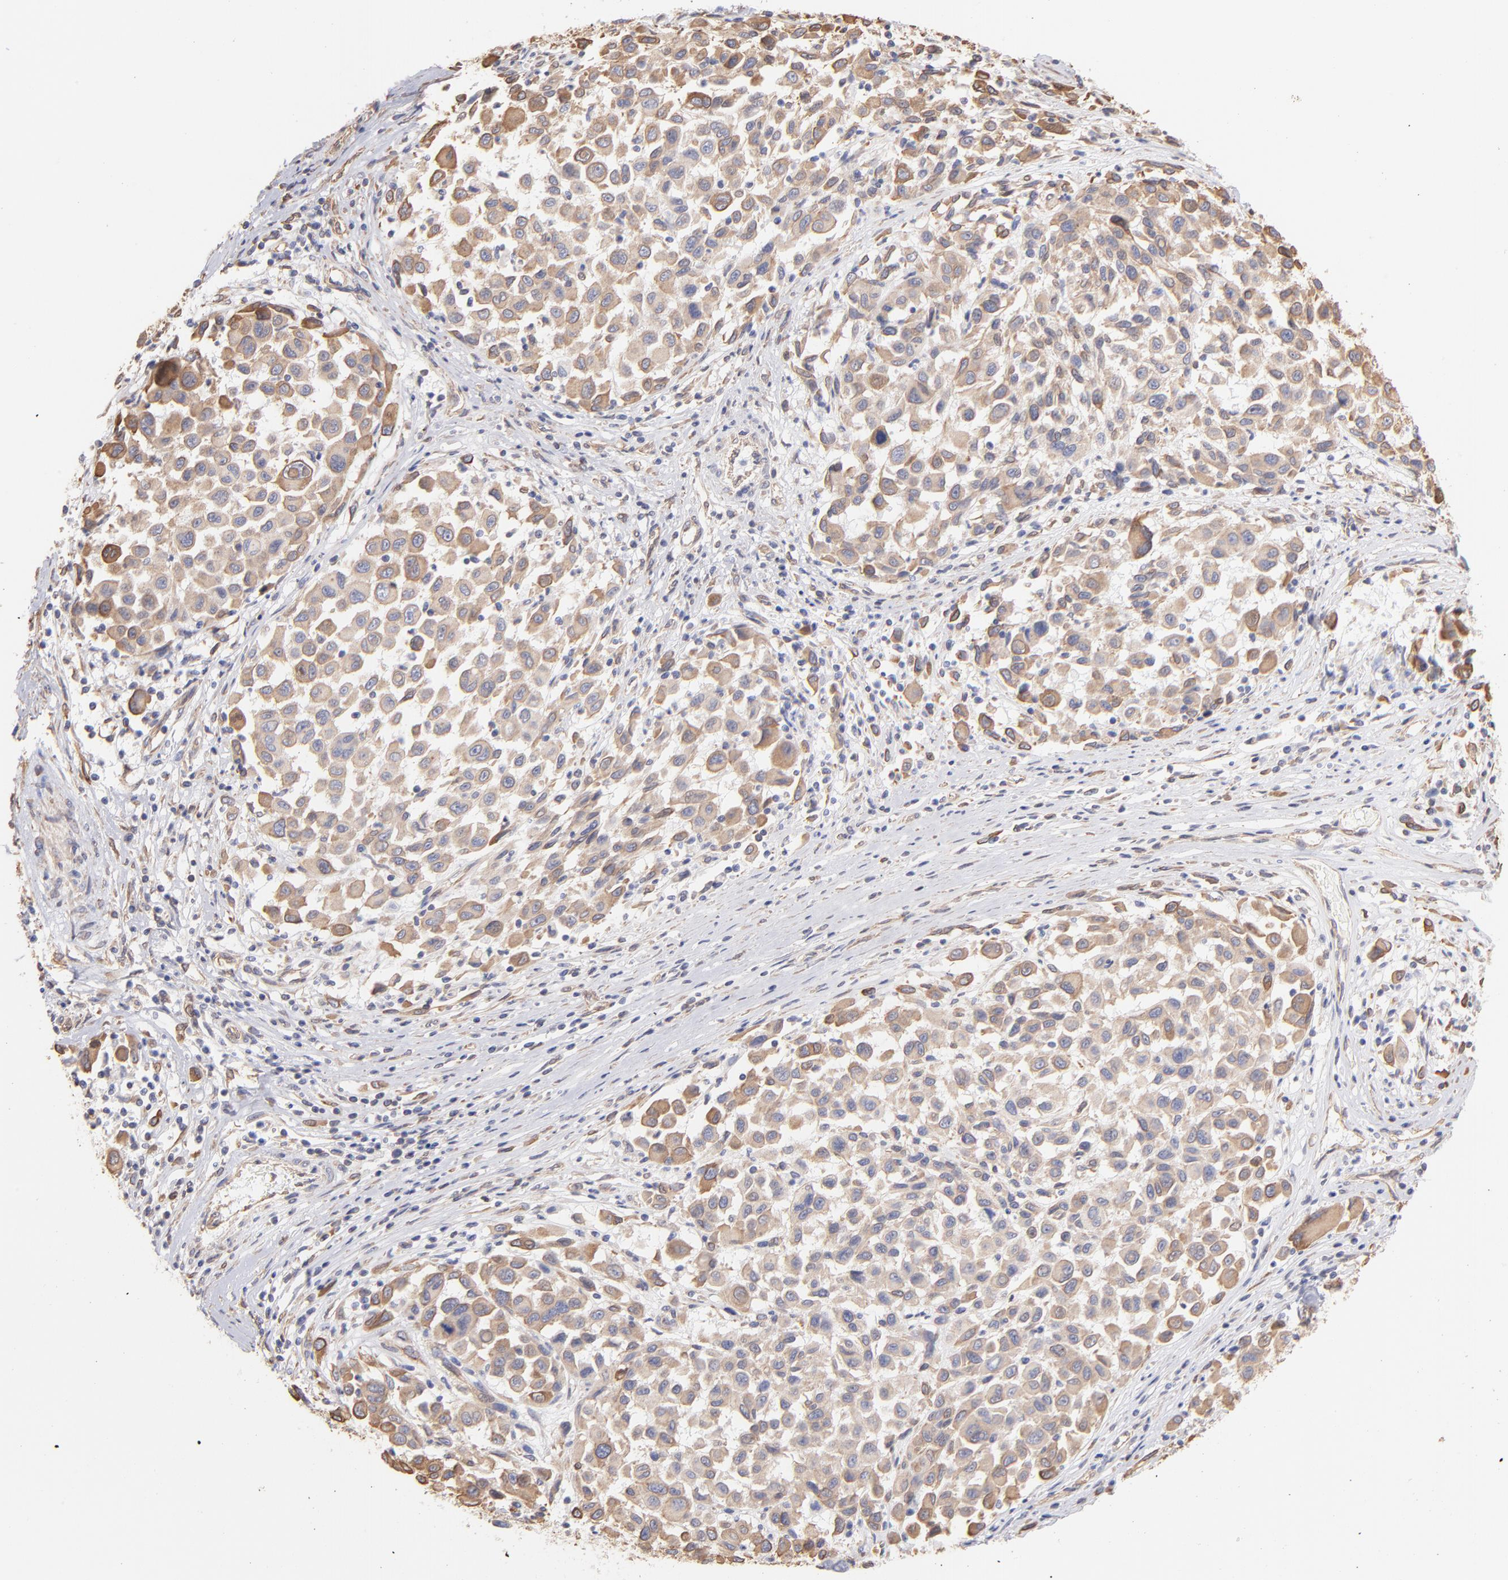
{"staining": {"intensity": "moderate", "quantity": "25%-75%", "location": "cytoplasmic/membranous"}, "tissue": "melanoma", "cell_type": "Tumor cells", "image_type": "cancer", "snomed": [{"axis": "morphology", "description": "Malignant melanoma, Metastatic site"}, {"axis": "topography", "description": "Lymph node"}], "caption": "Protein staining reveals moderate cytoplasmic/membranous expression in approximately 25%-75% of tumor cells in melanoma.", "gene": "PLEC", "patient": {"sex": "male", "age": 61}}